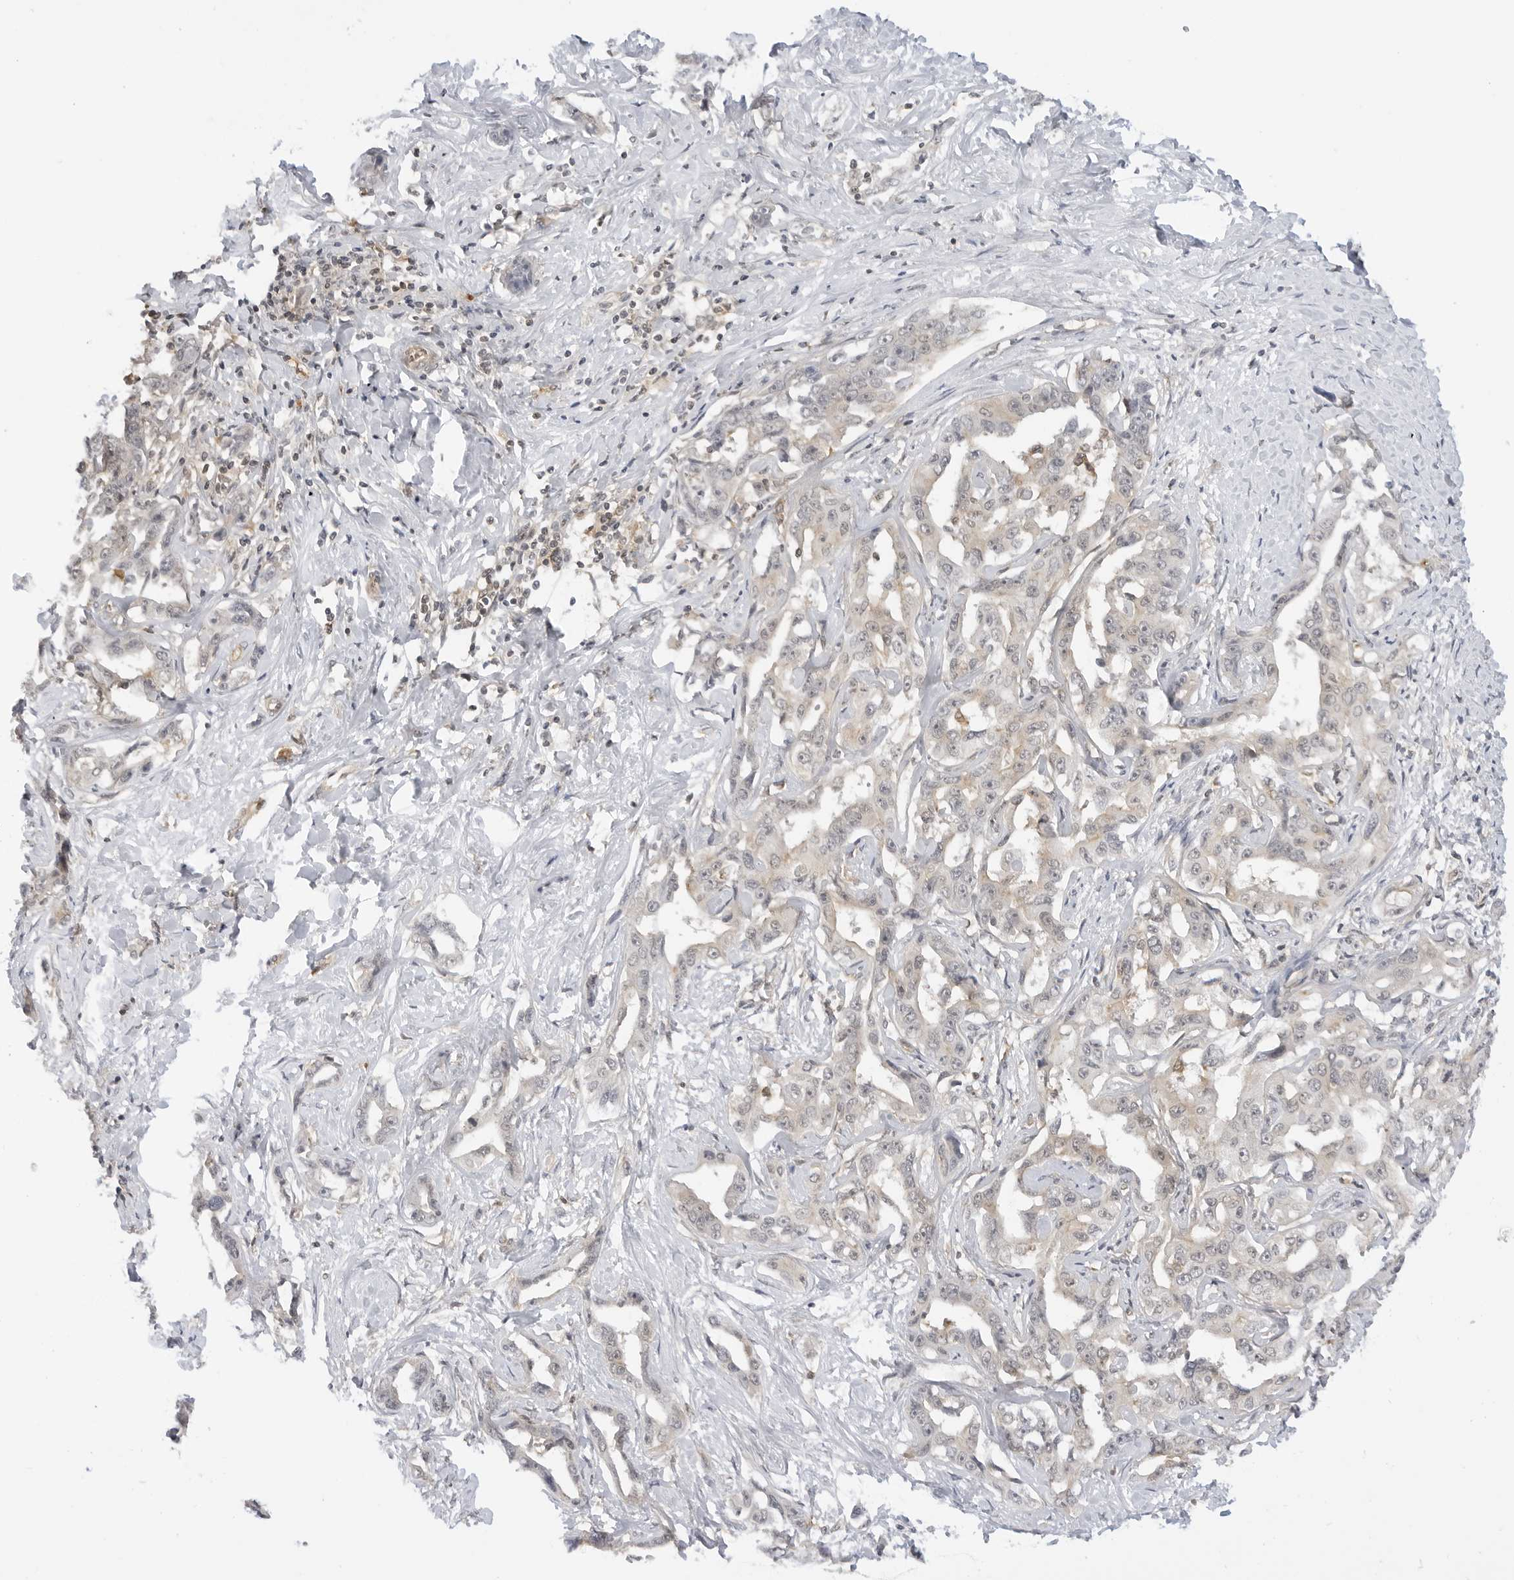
{"staining": {"intensity": "weak", "quantity": "<25%", "location": "cytoplasmic/membranous"}, "tissue": "liver cancer", "cell_type": "Tumor cells", "image_type": "cancer", "snomed": [{"axis": "morphology", "description": "Cholangiocarcinoma"}, {"axis": "topography", "description": "Liver"}], "caption": "Photomicrograph shows no protein positivity in tumor cells of cholangiocarcinoma (liver) tissue.", "gene": "MAP2K5", "patient": {"sex": "male", "age": 59}}